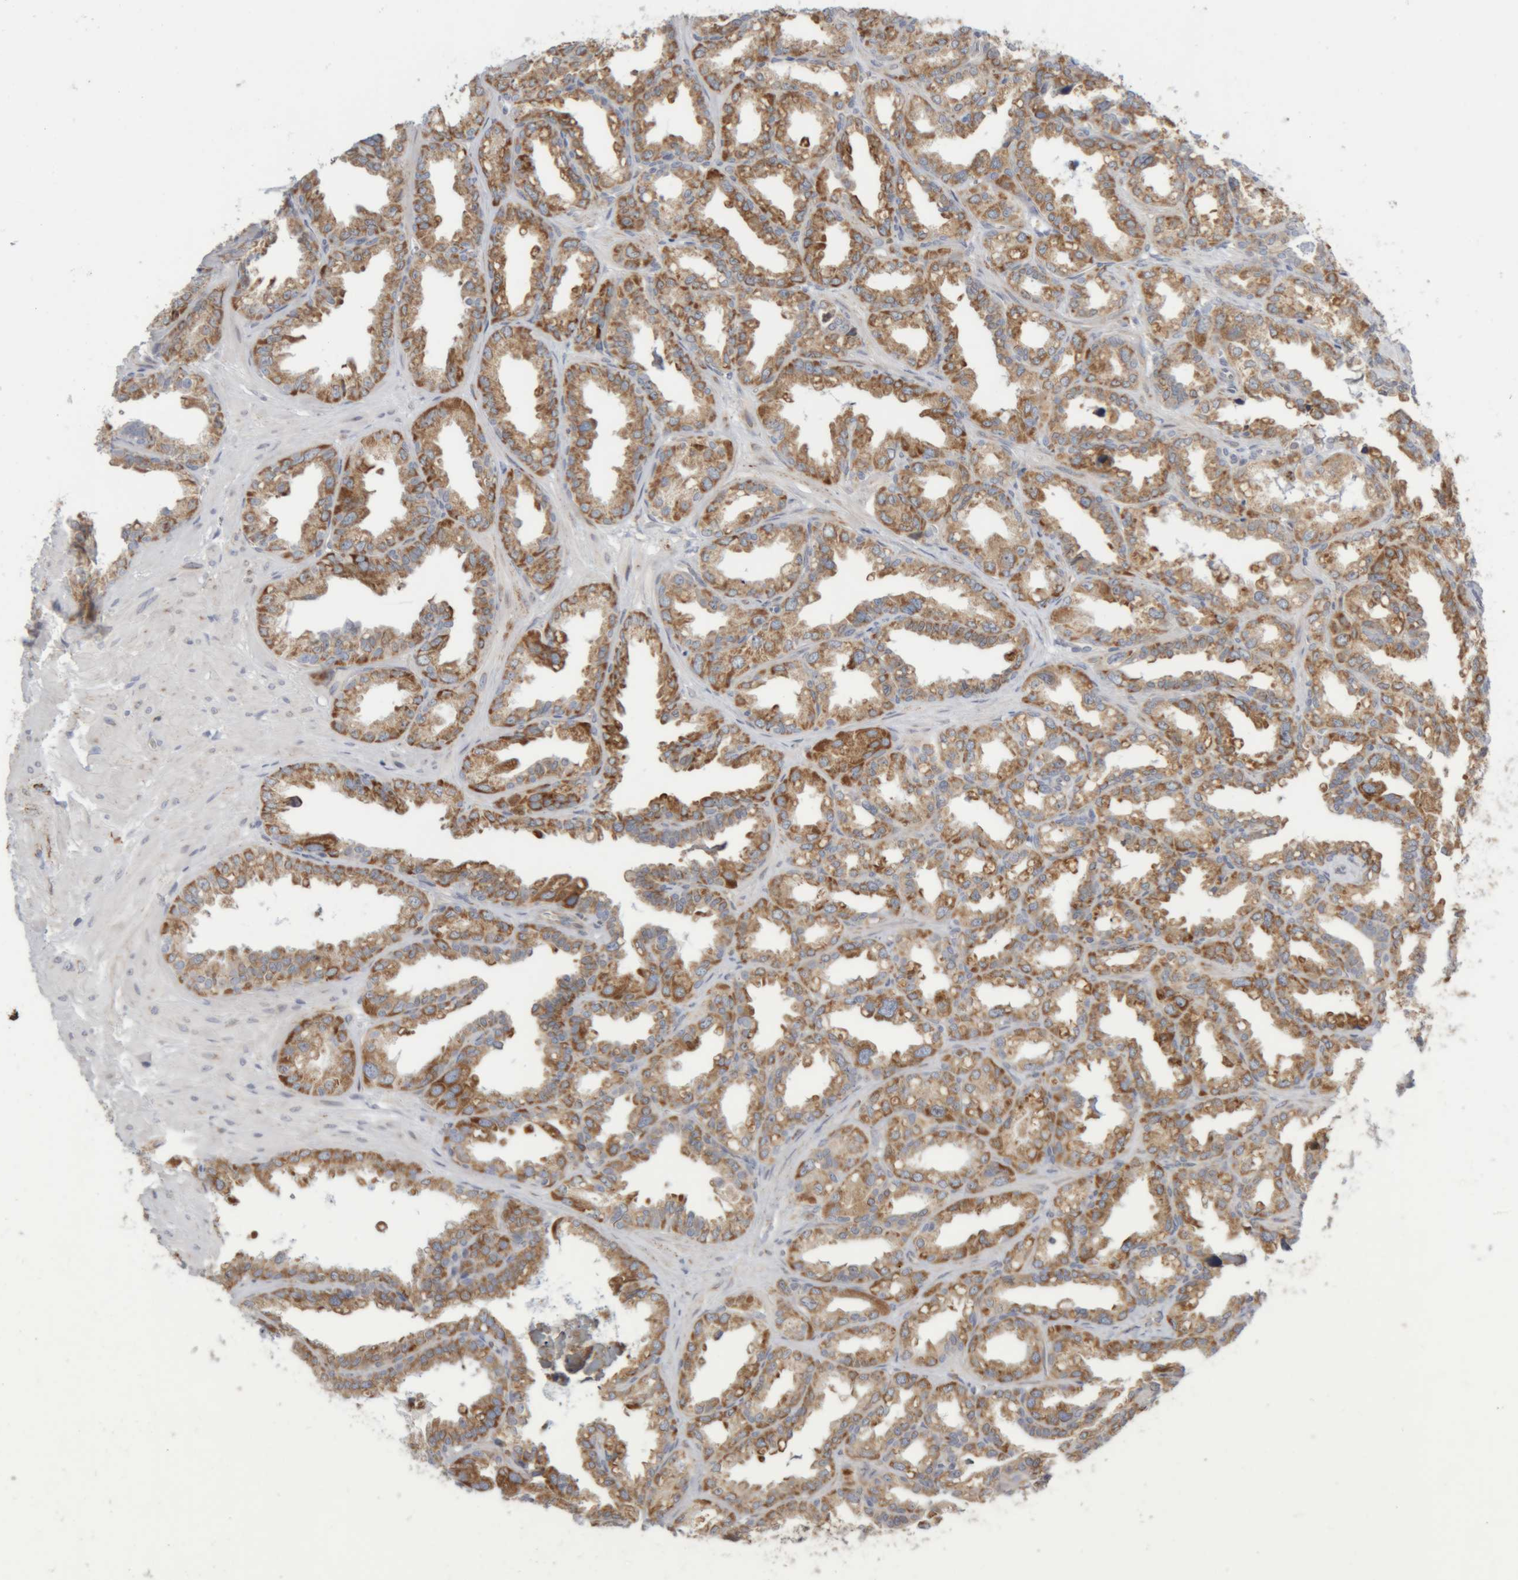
{"staining": {"intensity": "strong", "quantity": ">75%", "location": "cytoplasmic/membranous"}, "tissue": "seminal vesicle", "cell_type": "Glandular cells", "image_type": "normal", "snomed": [{"axis": "morphology", "description": "Normal tissue, NOS"}, {"axis": "topography", "description": "Prostate"}, {"axis": "topography", "description": "Seminal veicle"}], "caption": "This photomicrograph reveals immunohistochemistry staining of normal seminal vesicle, with high strong cytoplasmic/membranous expression in about >75% of glandular cells.", "gene": "RPN2", "patient": {"sex": "male", "age": 51}}